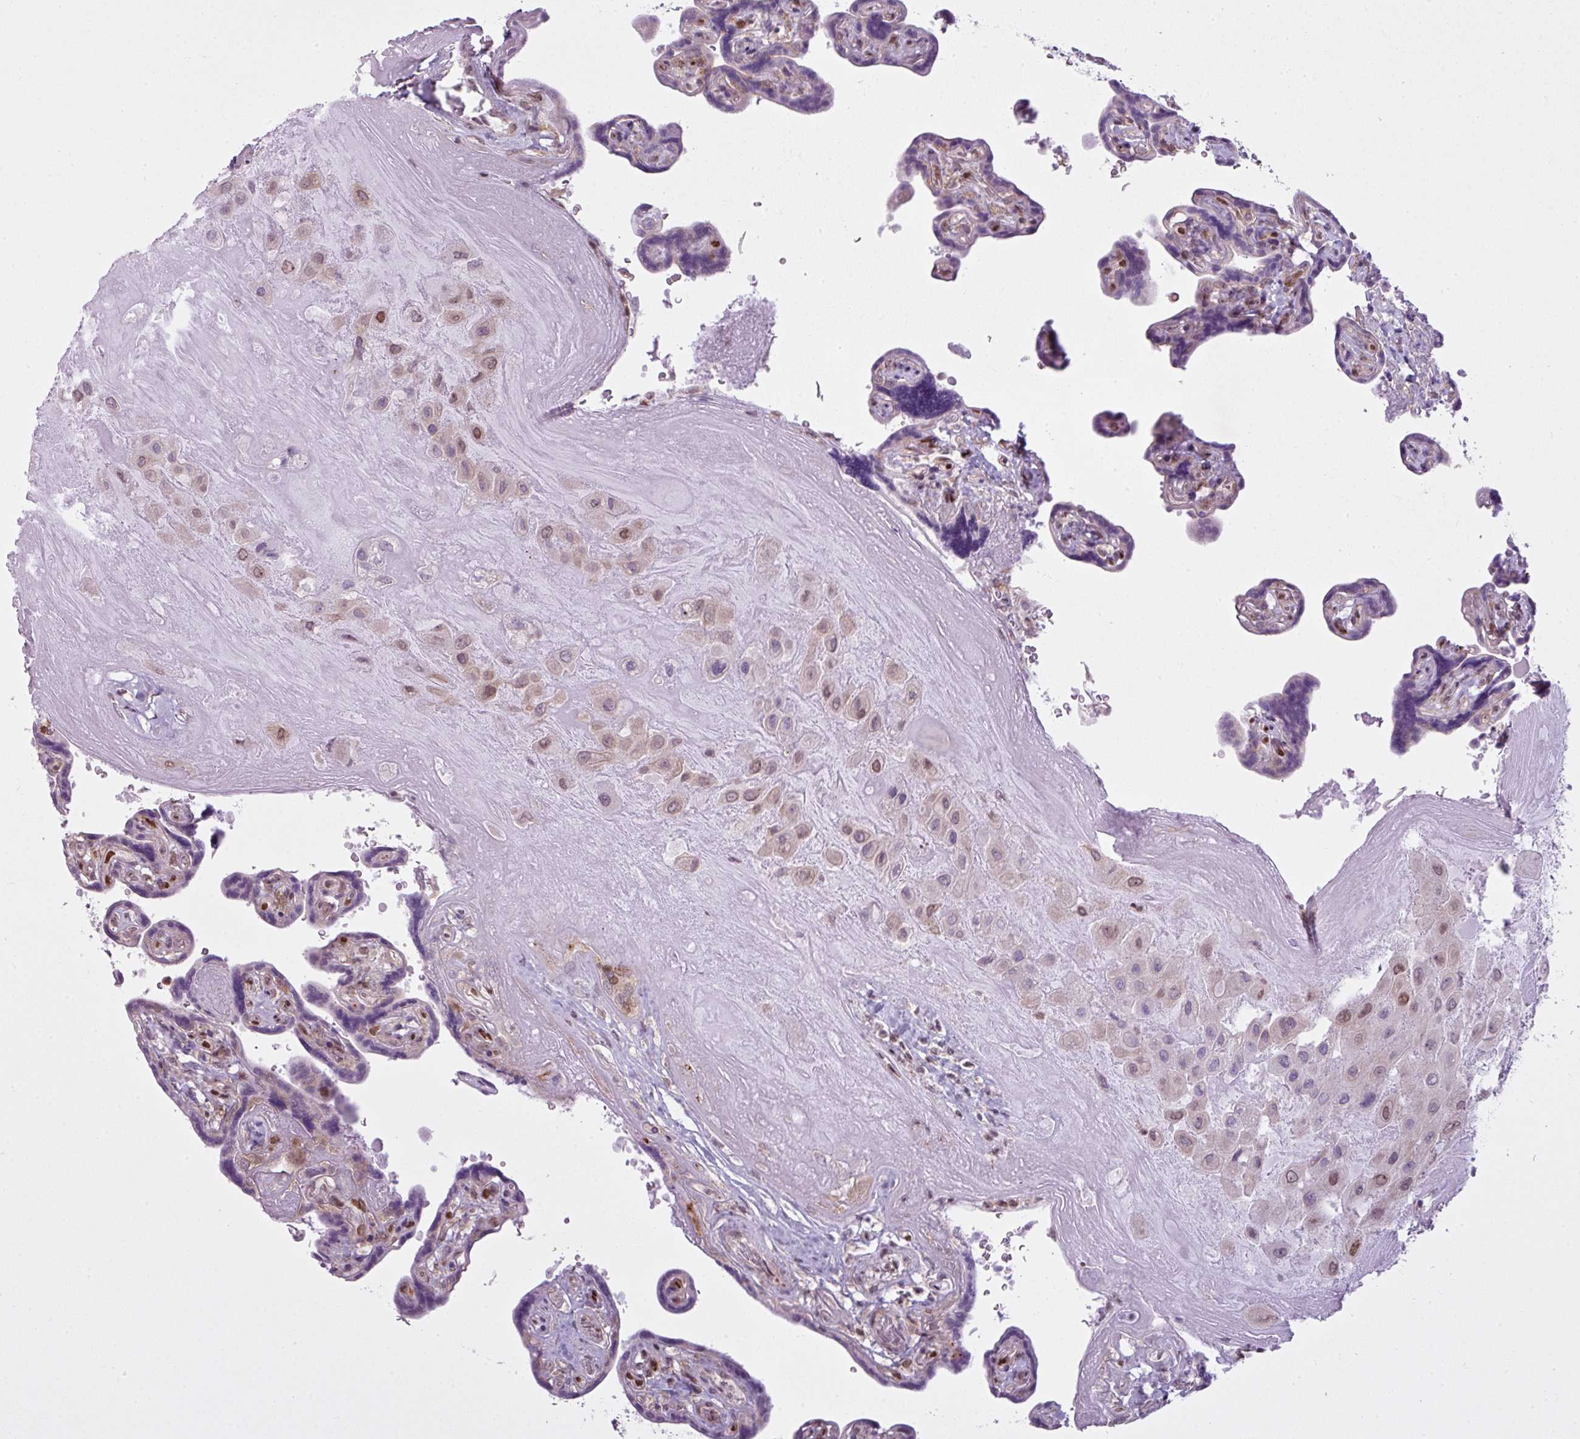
{"staining": {"intensity": "moderate", "quantity": "25%-75%", "location": "nuclear"}, "tissue": "placenta", "cell_type": "Decidual cells", "image_type": "normal", "snomed": [{"axis": "morphology", "description": "Normal tissue, NOS"}, {"axis": "topography", "description": "Placenta"}], "caption": "Placenta stained with immunohistochemistry reveals moderate nuclear positivity in approximately 25%-75% of decidual cells. (Stains: DAB in brown, nuclei in blue, Microscopy: brightfield microscopy at high magnification).", "gene": "ARL6IP4", "patient": {"sex": "female", "age": 32}}